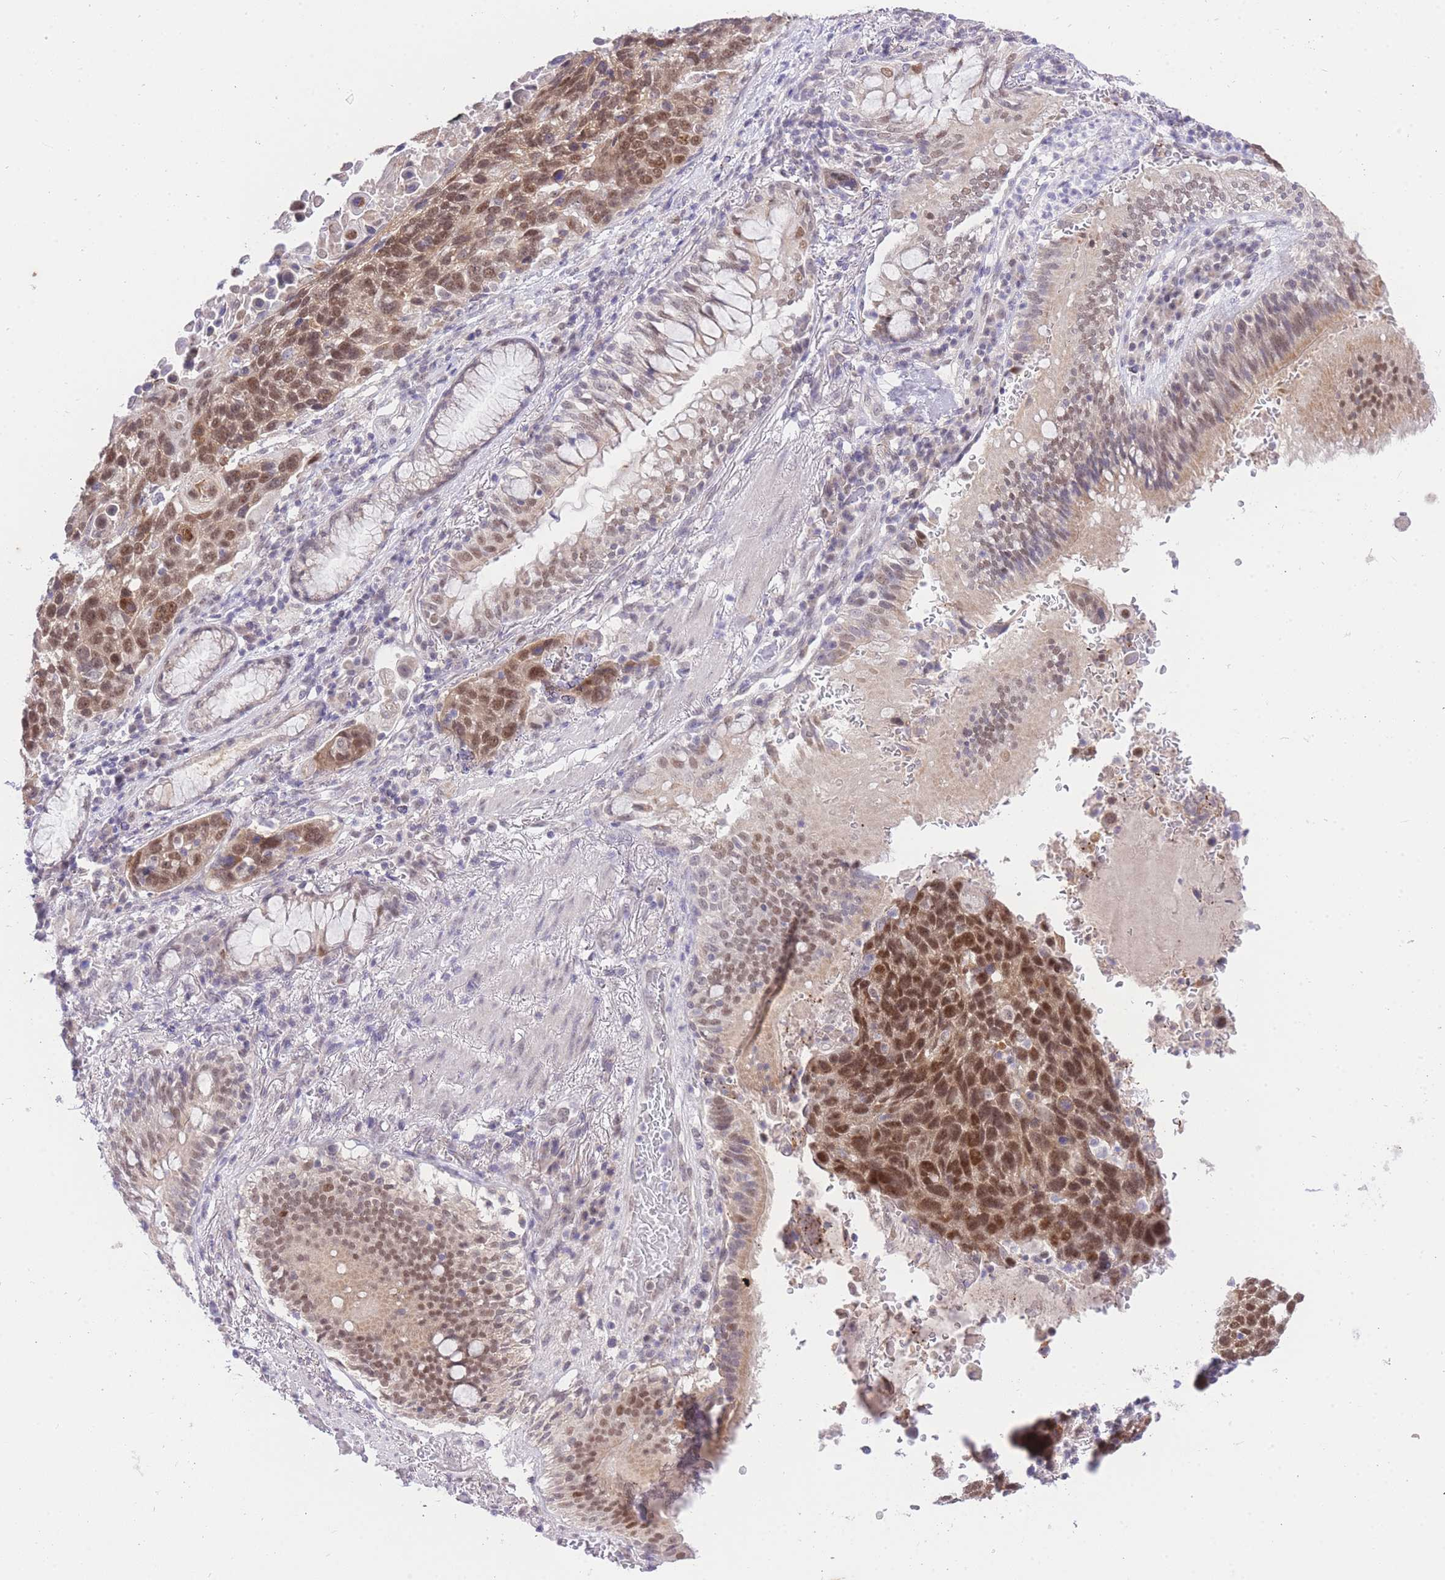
{"staining": {"intensity": "moderate", "quantity": ">75%", "location": "nuclear"}, "tissue": "lung cancer", "cell_type": "Tumor cells", "image_type": "cancer", "snomed": [{"axis": "morphology", "description": "Squamous cell carcinoma, NOS"}, {"axis": "topography", "description": "Lung"}], "caption": "Squamous cell carcinoma (lung) stained with a brown dye exhibits moderate nuclear positive positivity in approximately >75% of tumor cells.", "gene": "UBXN7", "patient": {"sex": "male", "age": 66}}